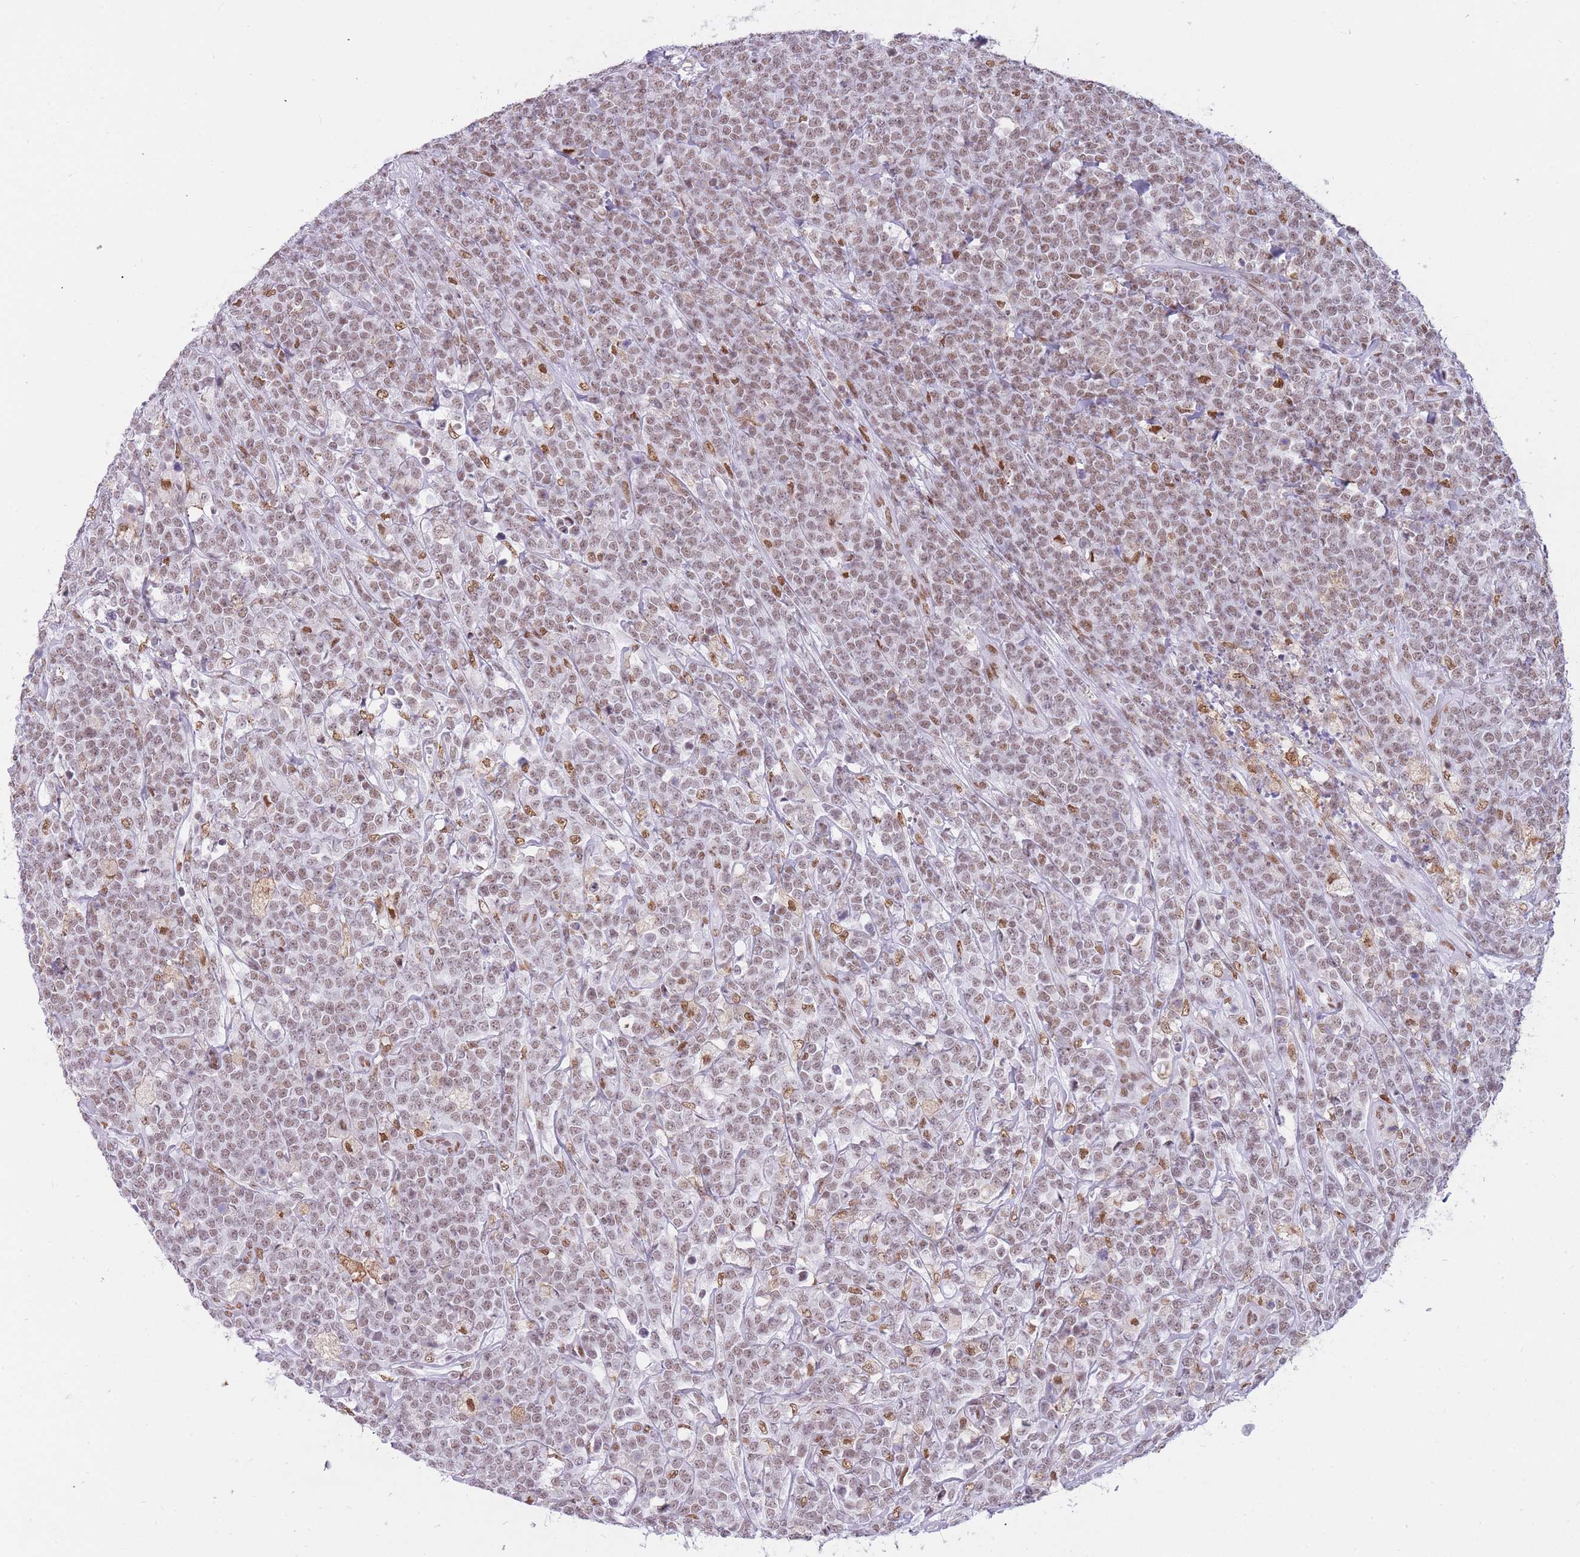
{"staining": {"intensity": "moderate", "quantity": "25%-75%", "location": "nuclear"}, "tissue": "lymphoma", "cell_type": "Tumor cells", "image_type": "cancer", "snomed": [{"axis": "morphology", "description": "Malignant lymphoma, non-Hodgkin's type, High grade"}, {"axis": "topography", "description": "Small intestine"}], "caption": "High-grade malignant lymphoma, non-Hodgkin's type stained for a protein (brown) reveals moderate nuclear positive expression in approximately 25%-75% of tumor cells.", "gene": "HNRNPUL1", "patient": {"sex": "male", "age": 8}}